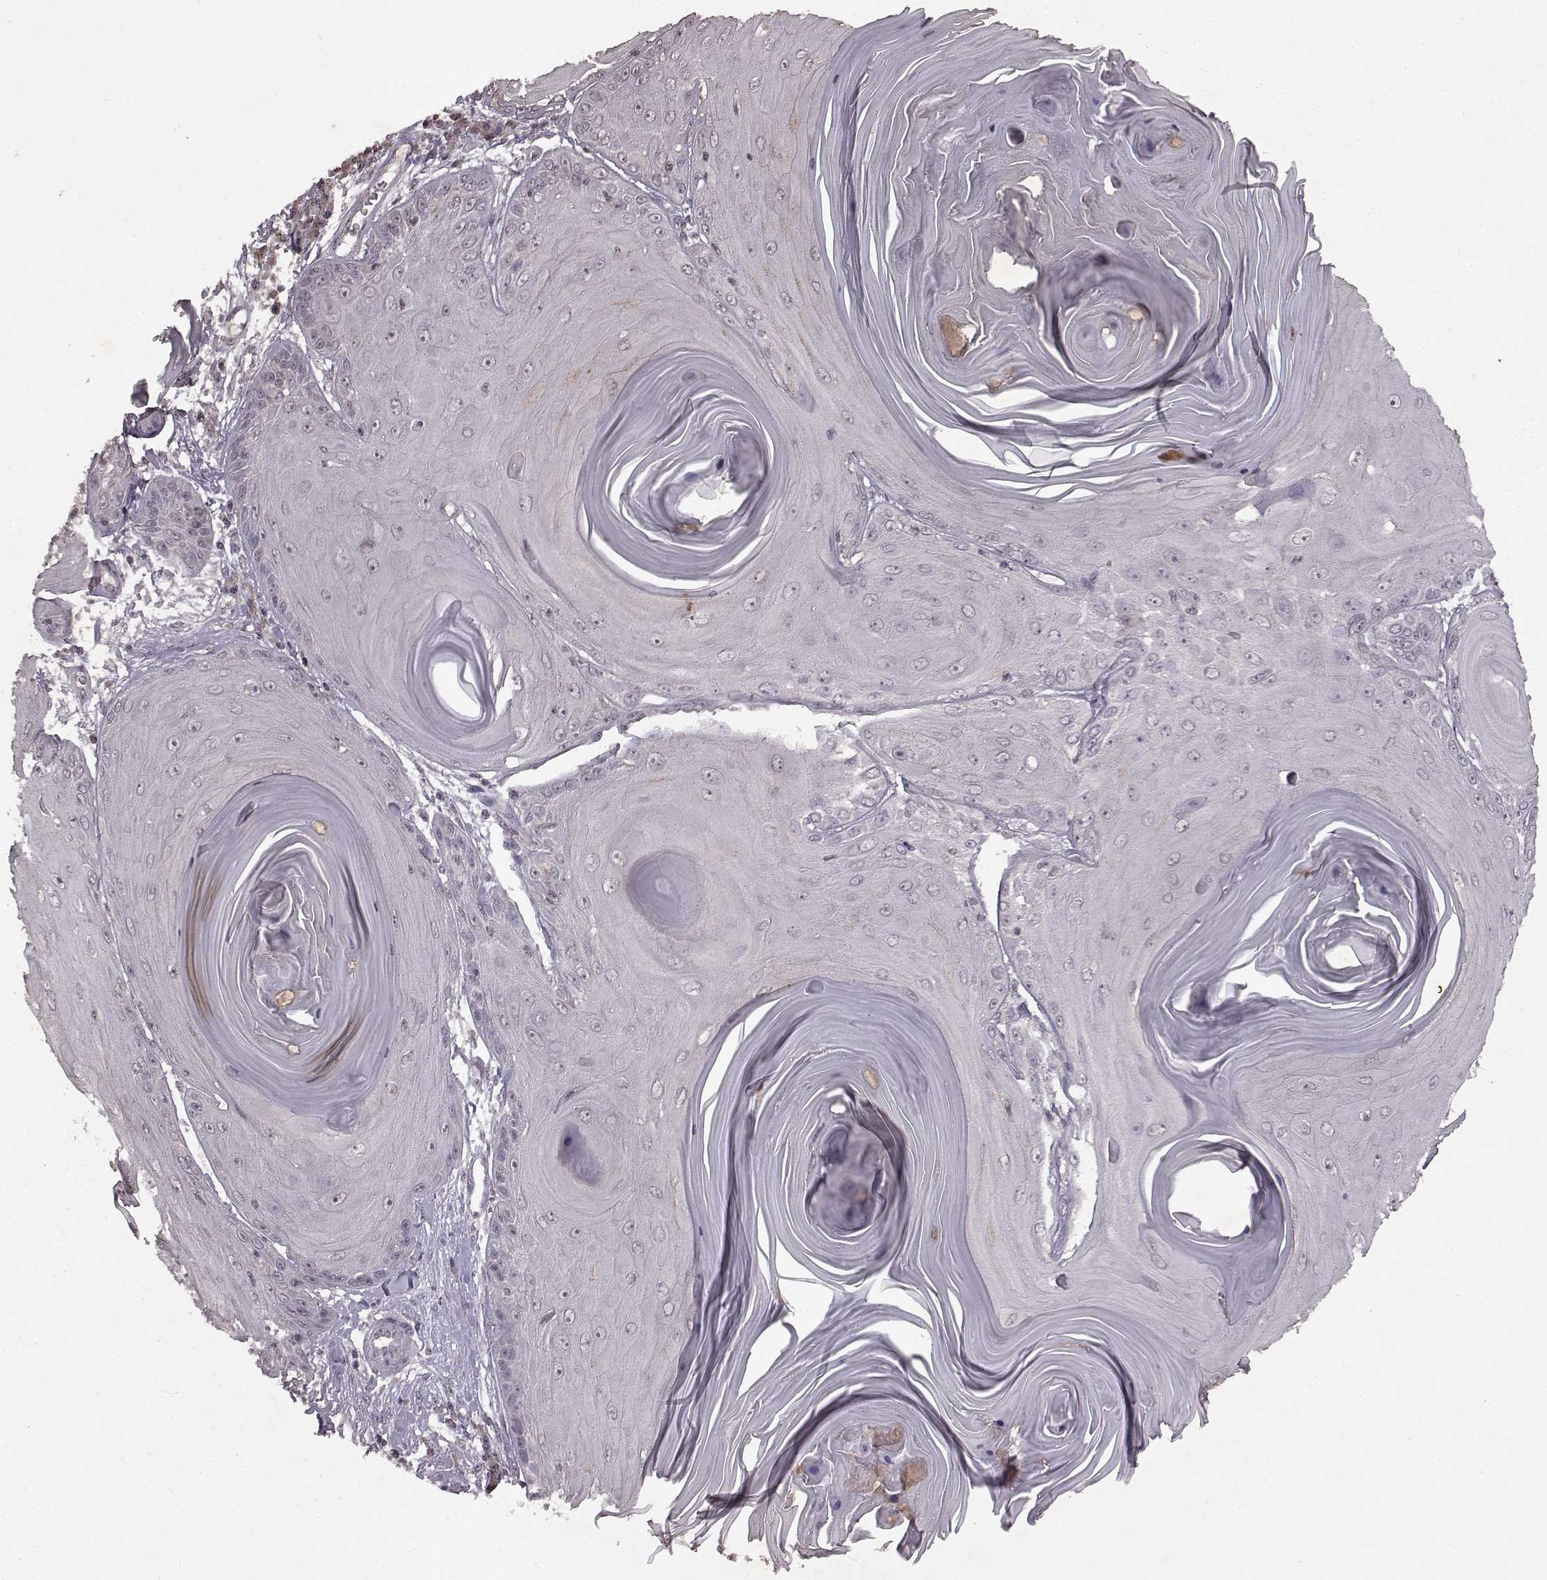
{"staining": {"intensity": "negative", "quantity": "none", "location": "none"}, "tissue": "skin cancer", "cell_type": "Tumor cells", "image_type": "cancer", "snomed": [{"axis": "morphology", "description": "Squamous cell carcinoma, NOS"}, {"axis": "topography", "description": "Skin"}, {"axis": "topography", "description": "Vulva"}], "caption": "DAB immunohistochemical staining of human skin squamous cell carcinoma shows no significant staining in tumor cells.", "gene": "LHB", "patient": {"sex": "female", "age": 85}}